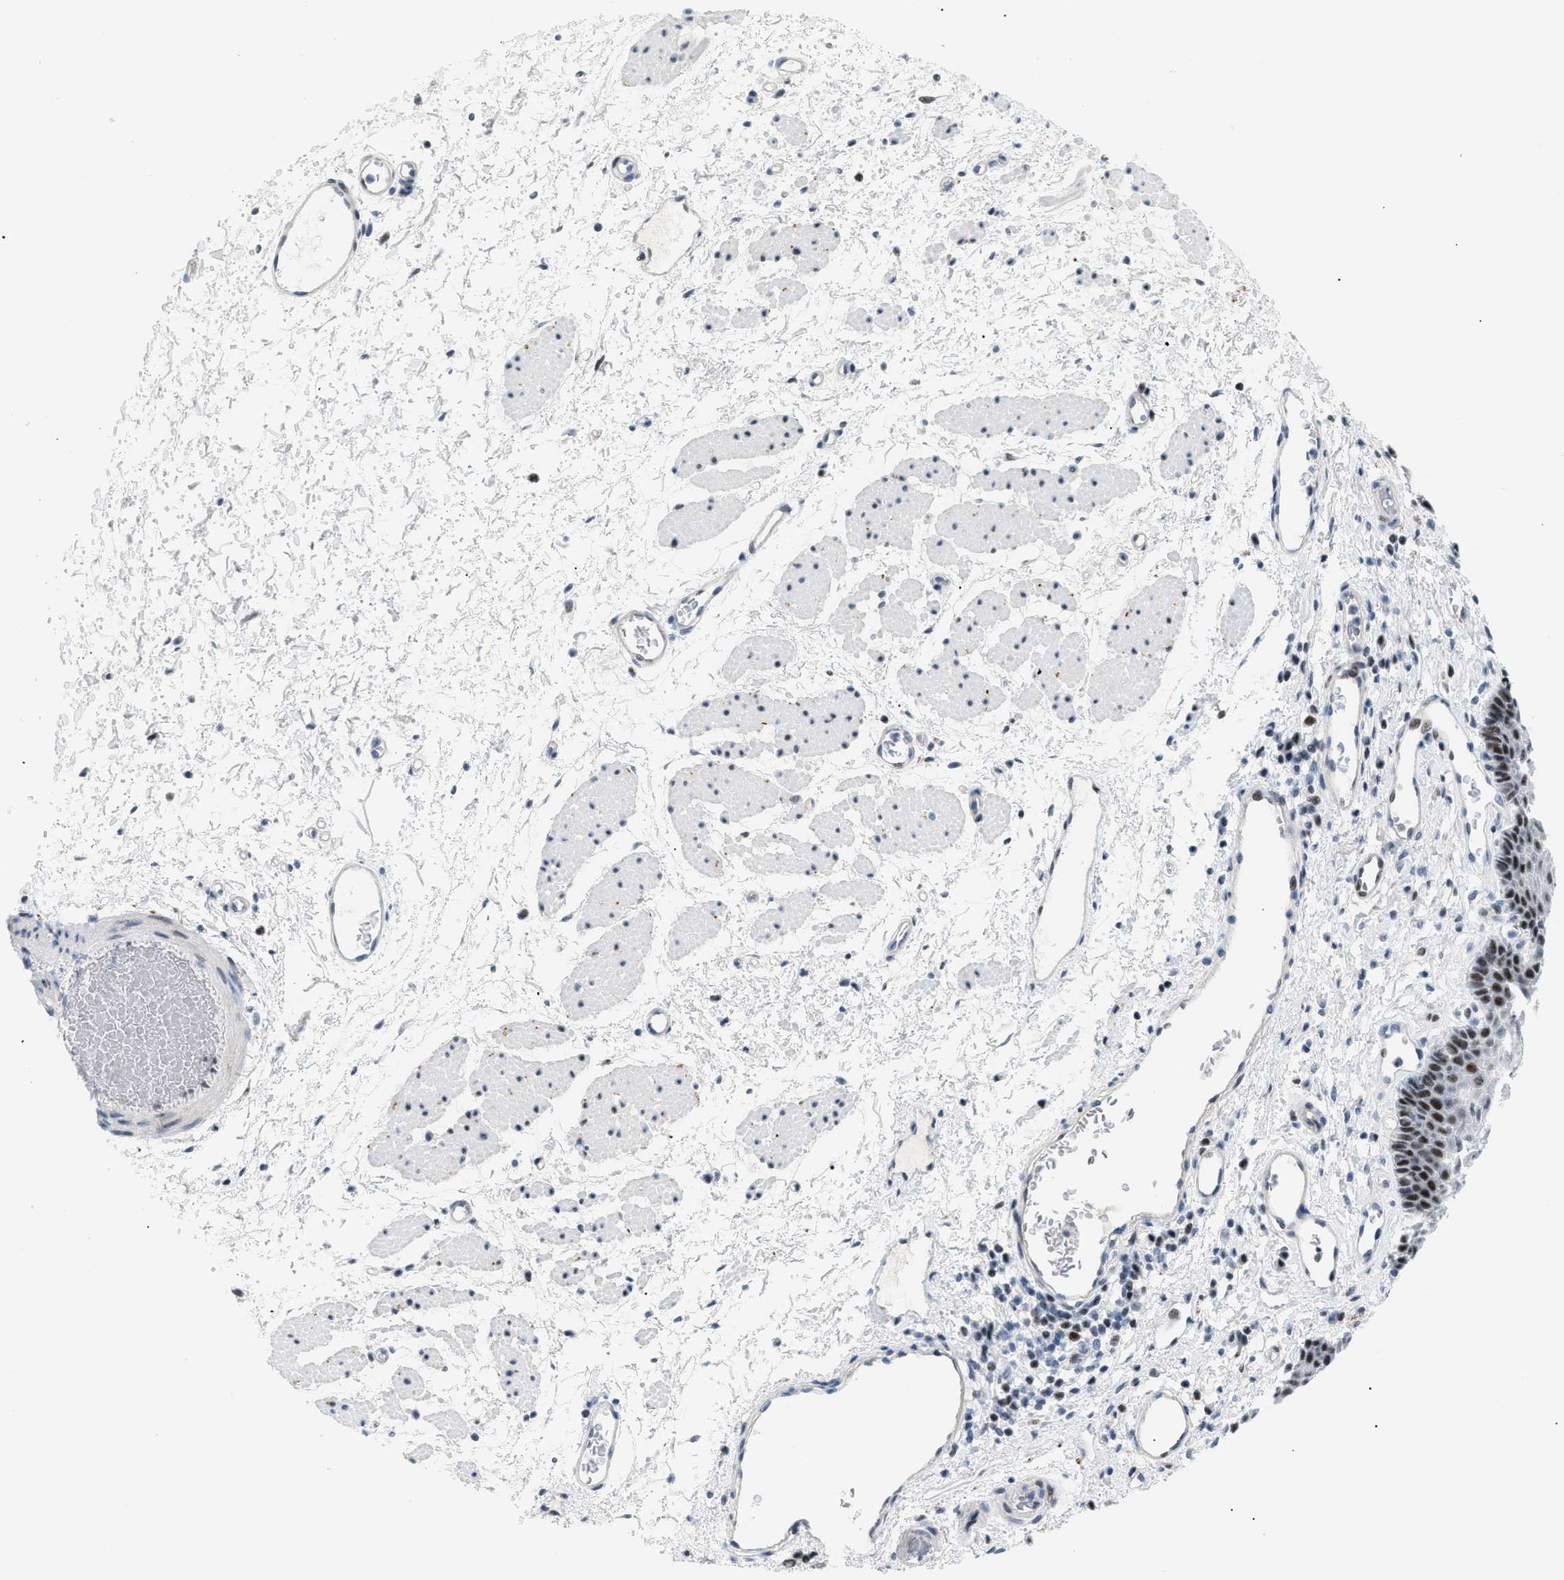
{"staining": {"intensity": "strong", "quantity": ">75%", "location": "nuclear"}, "tissue": "esophagus", "cell_type": "Squamous epithelial cells", "image_type": "normal", "snomed": [{"axis": "morphology", "description": "Normal tissue, NOS"}, {"axis": "topography", "description": "Esophagus"}], "caption": "Squamous epithelial cells reveal strong nuclear expression in about >75% of cells in benign esophagus. (Brightfield microscopy of DAB IHC at high magnification).", "gene": "MED1", "patient": {"sex": "male", "age": 54}}